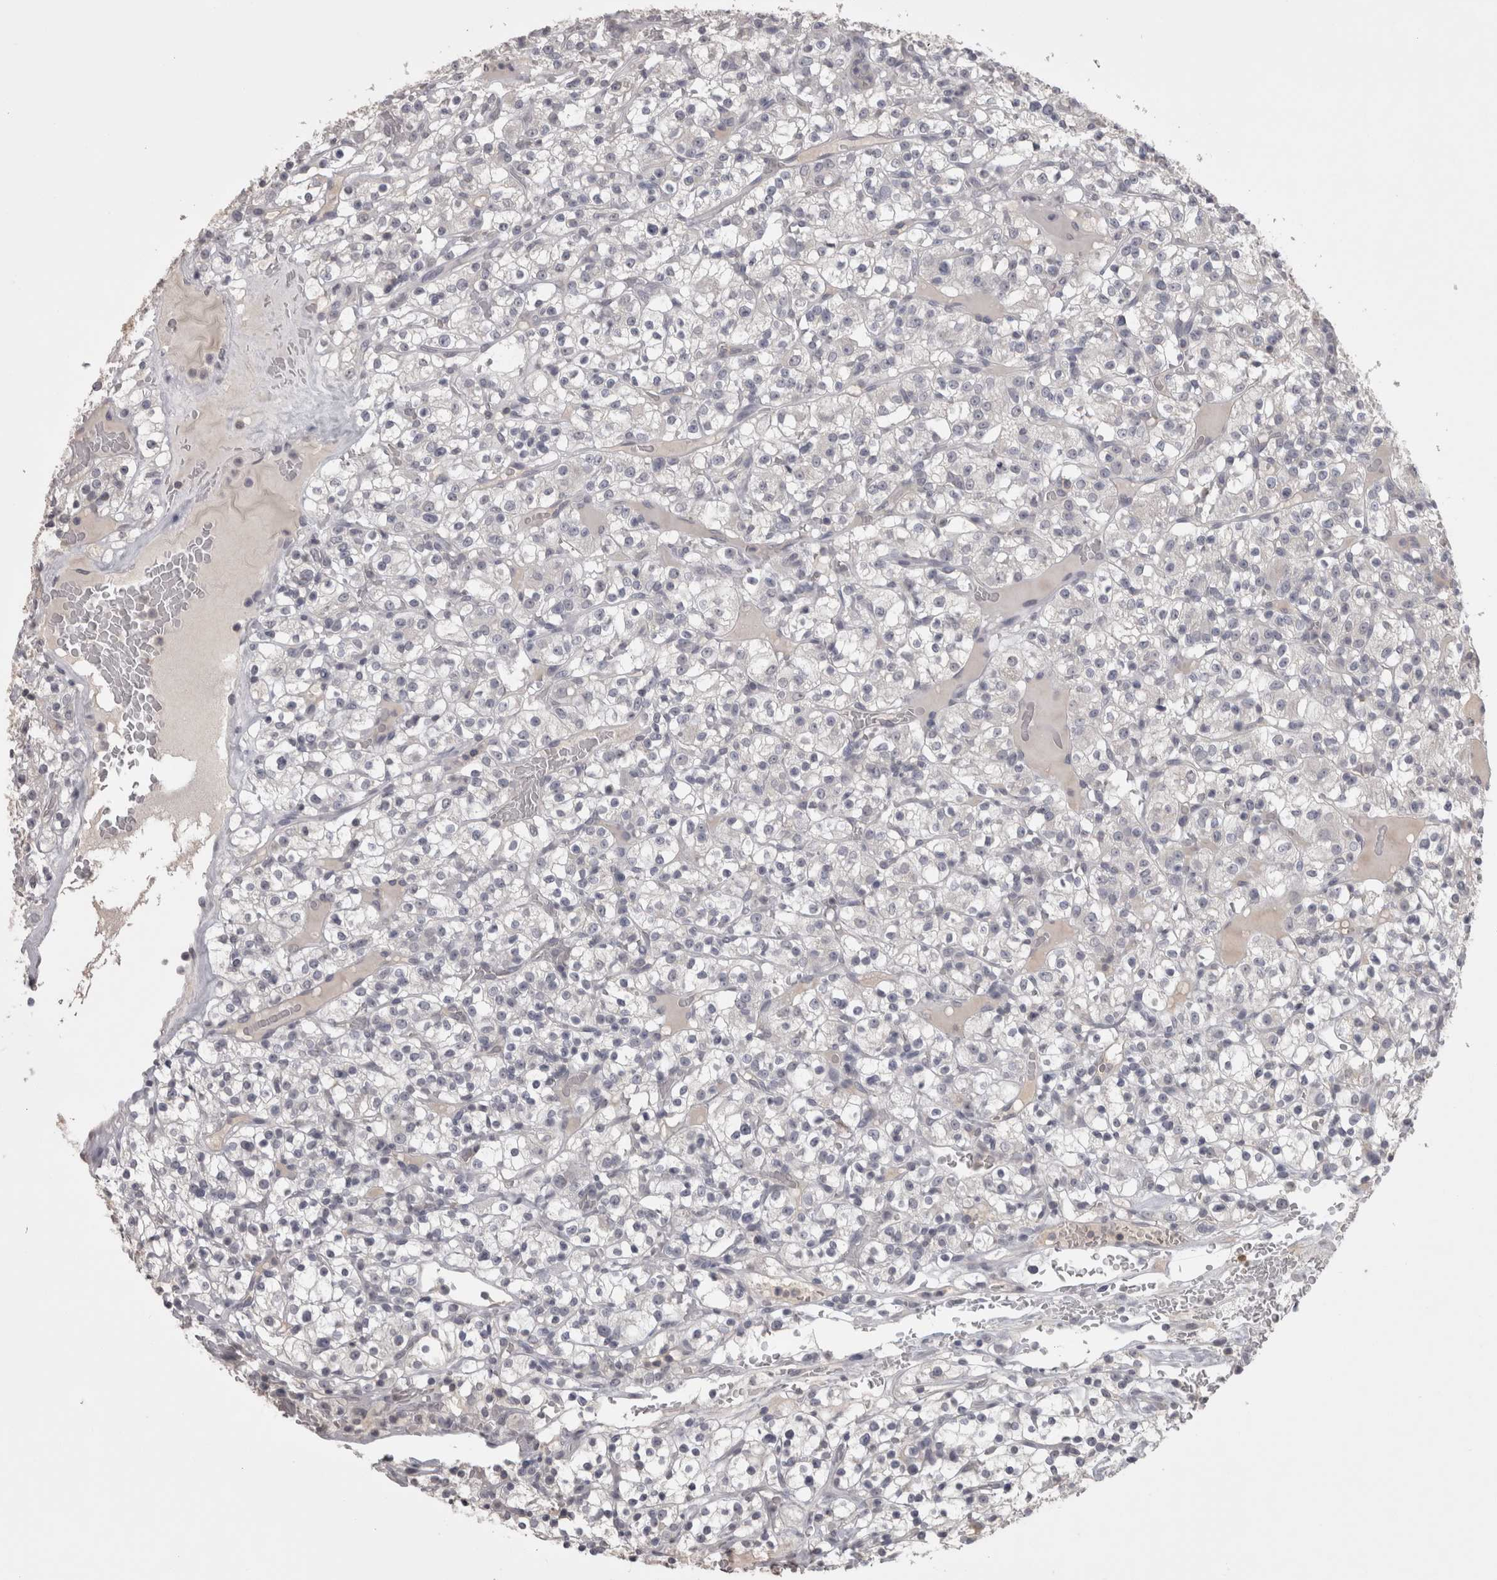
{"staining": {"intensity": "negative", "quantity": "none", "location": "none"}, "tissue": "renal cancer", "cell_type": "Tumor cells", "image_type": "cancer", "snomed": [{"axis": "morphology", "description": "Normal tissue, NOS"}, {"axis": "morphology", "description": "Adenocarcinoma, NOS"}, {"axis": "topography", "description": "Kidney"}], "caption": "The photomicrograph reveals no significant positivity in tumor cells of renal cancer (adenocarcinoma).", "gene": "LAX1", "patient": {"sex": "female", "age": 72}}